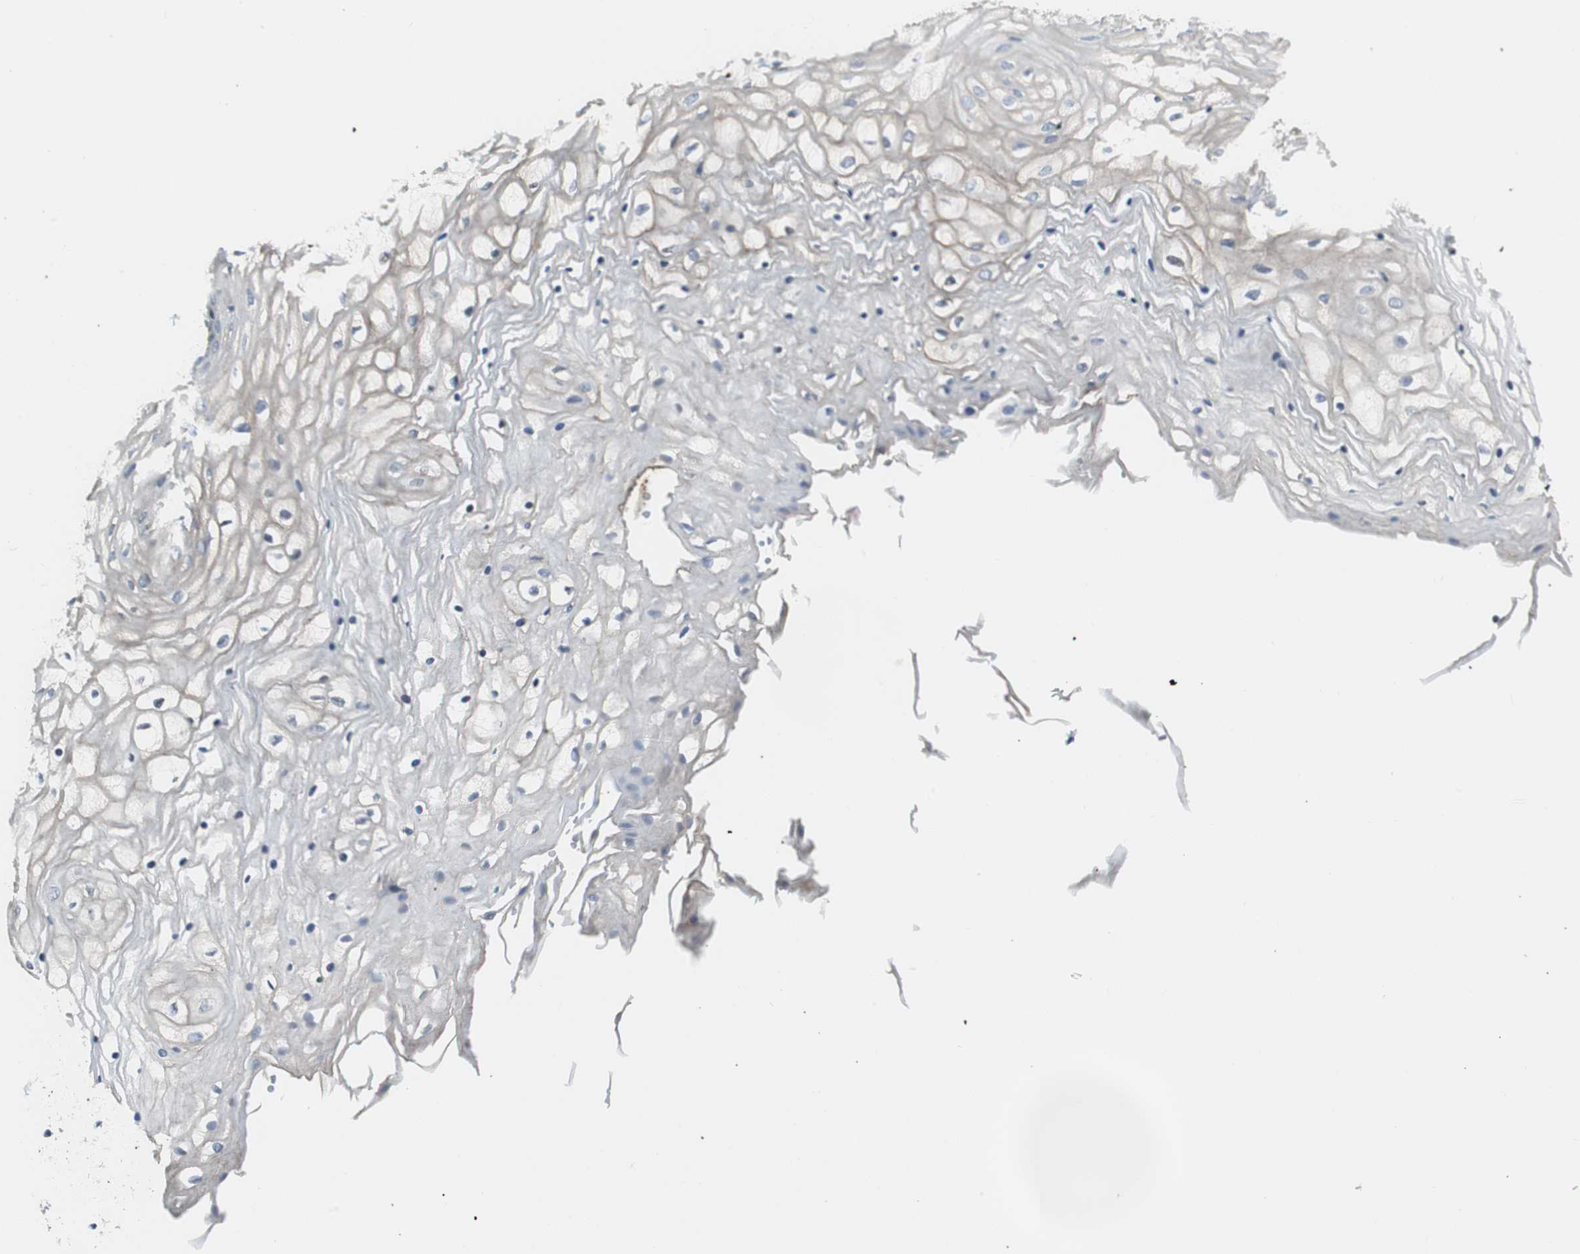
{"staining": {"intensity": "weak", "quantity": "25%-75%", "location": "cytoplasmic/membranous"}, "tissue": "vagina", "cell_type": "Squamous epithelial cells", "image_type": "normal", "snomed": [{"axis": "morphology", "description": "Normal tissue, NOS"}, {"axis": "topography", "description": "Vagina"}], "caption": "Squamous epithelial cells demonstrate low levels of weak cytoplasmic/membranous staining in approximately 25%-75% of cells in benign vagina. (DAB = brown stain, brightfield microscopy at high magnification).", "gene": "SOX30", "patient": {"sex": "female", "age": 34}}